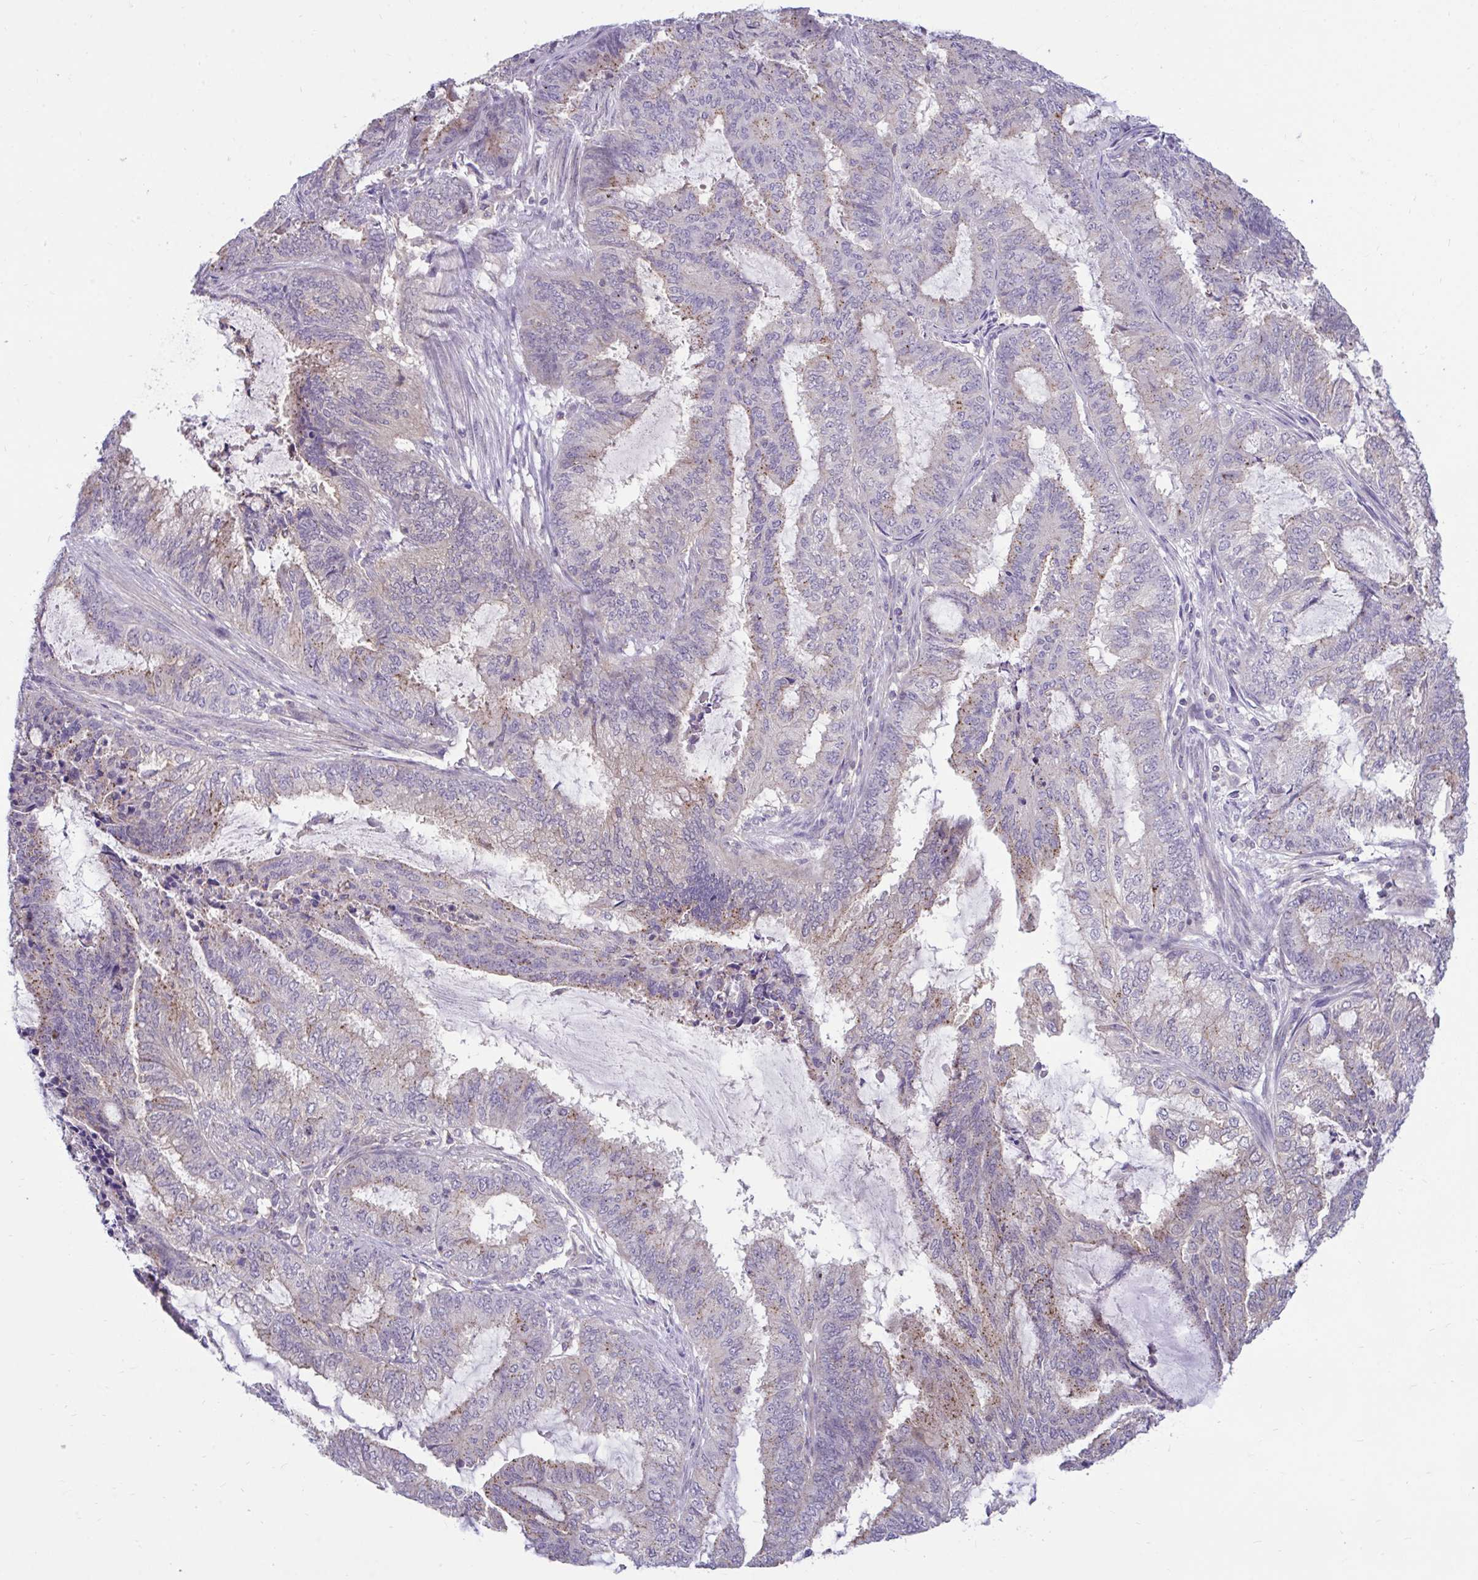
{"staining": {"intensity": "weak", "quantity": "25%-75%", "location": "cytoplasmic/membranous"}, "tissue": "endometrial cancer", "cell_type": "Tumor cells", "image_type": "cancer", "snomed": [{"axis": "morphology", "description": "Adenocarcinoma, NOS"}, {"axis": "topography", "description": "Endometrium"}], "caption": "DAB (3,3'-diaminobenzidine) immunohistochemical staining of adenocarcinoma (endometrial) shows weak cytoplasmic/membranous protein staining in about 25%-75% of tumor cells.", "gene": "IST1", "patient": {"sex": "female", "age": 51}}